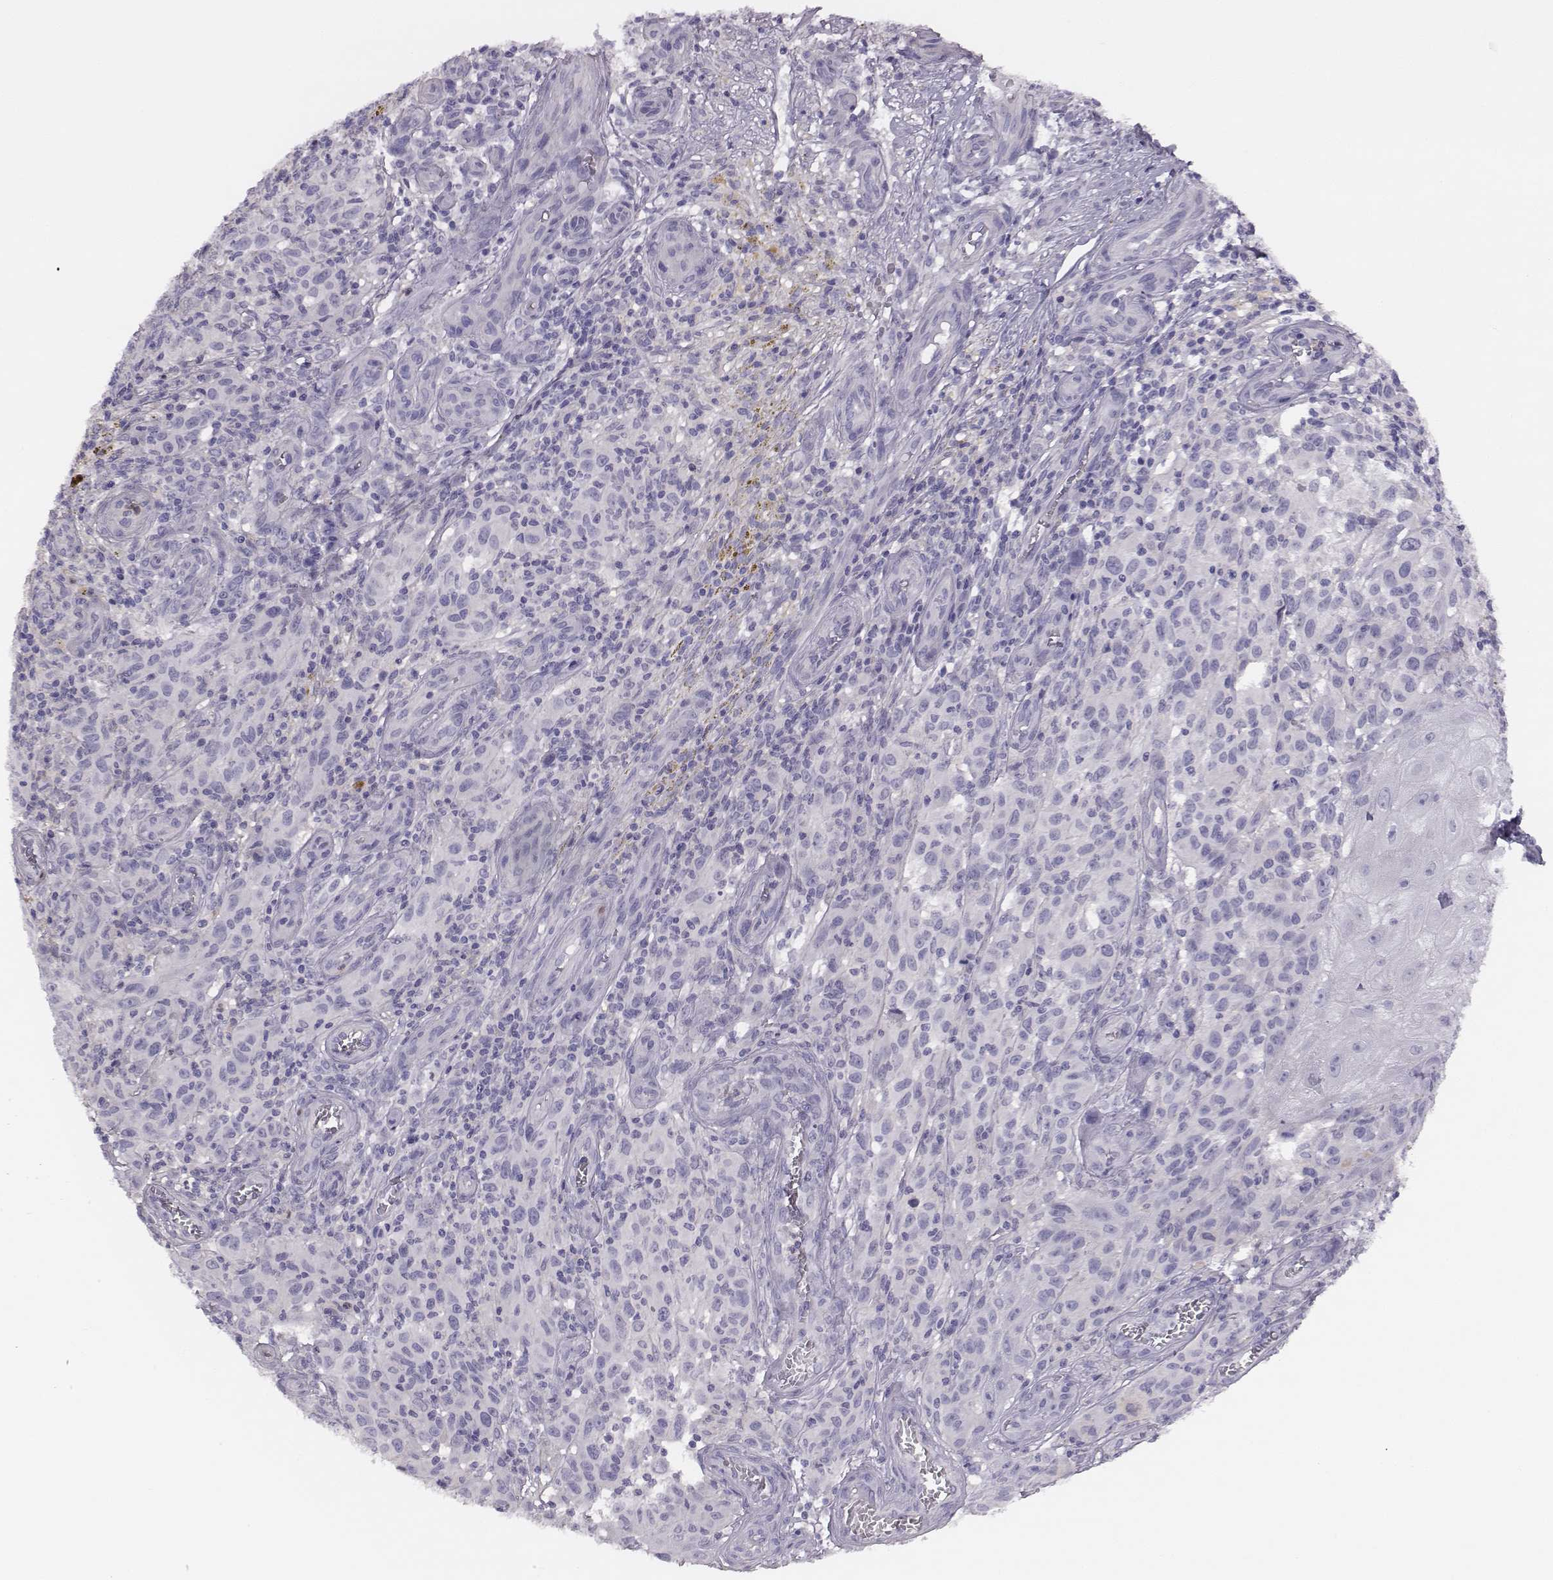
{"staining": {"intensity": "negative", "quantity": "none", "location": "none"}, "tissue": "melanoma", "cell_type": "Tumor cells", "image_type": "cancer", "snomed": [{"axis": "morphology", "description": "Malignant melanoma, NOS"}, {"axis": "topography", "description": "Skin"}], "caption": "A micrograph of melanoma stained for a protein demonstrates no brown staining in tumor cells.", "gene": "ADAM7", "patient": {"sex": "female", "age": 53}}